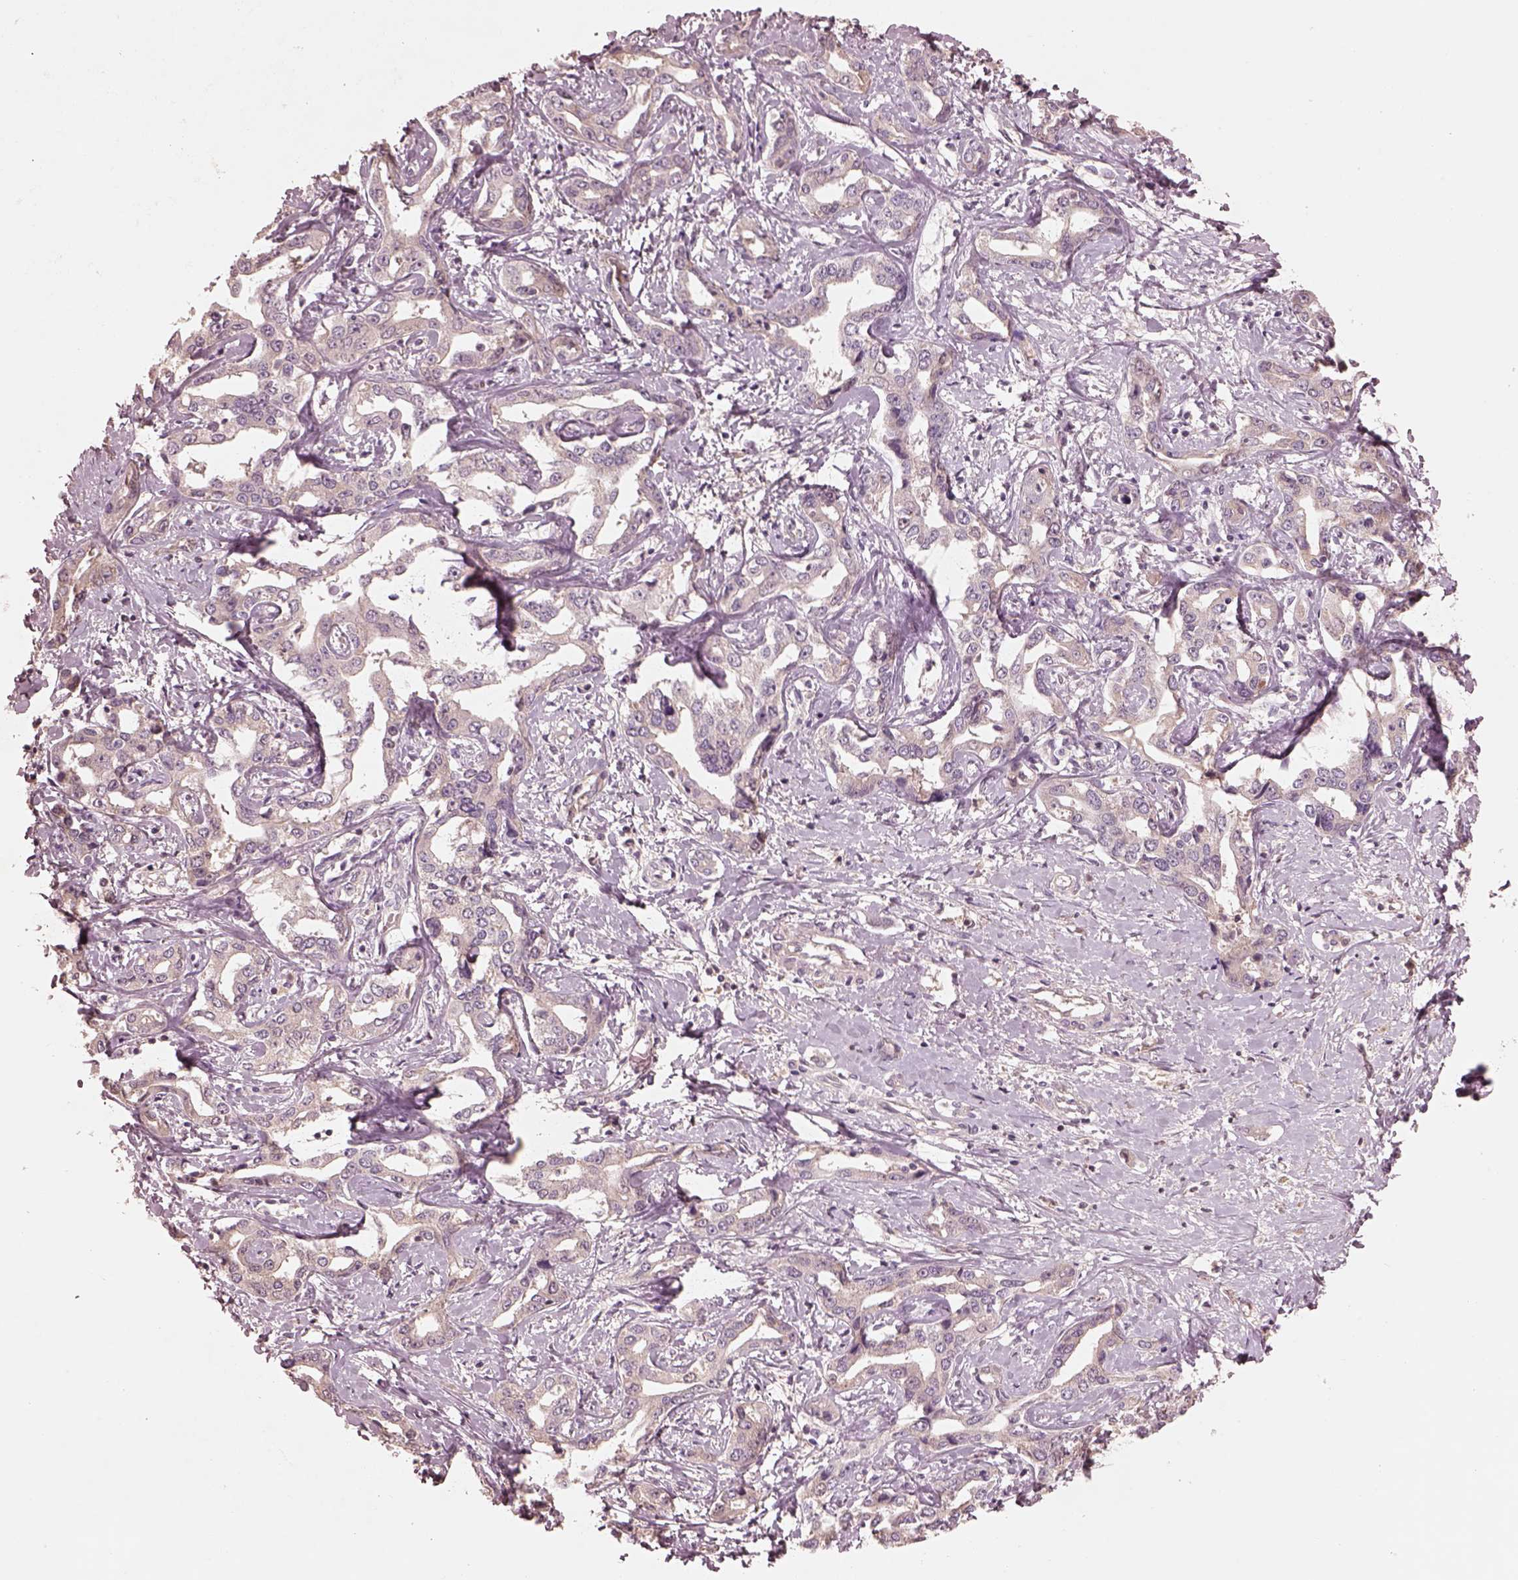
{"staining": {"intensity": "negative", "quantity": "none", "location": "none"}, "tissue": "liver cancer", "cell_type": "Tumor cells", "image_type": "cancer", "snomed": [{"axis": "morphology", "description": "Cholangiocarcinoma"}, {"axis": "topography", "description": "Liver"}], "caption": "The immunohistochemistry (IHC) photomicrograph has no significant positivity in tumor cells of liver cancer (cholangiocarcinoma) tissue.", "gene": "VWA5B1", "patient": {"sex": "male", "age": 59}}